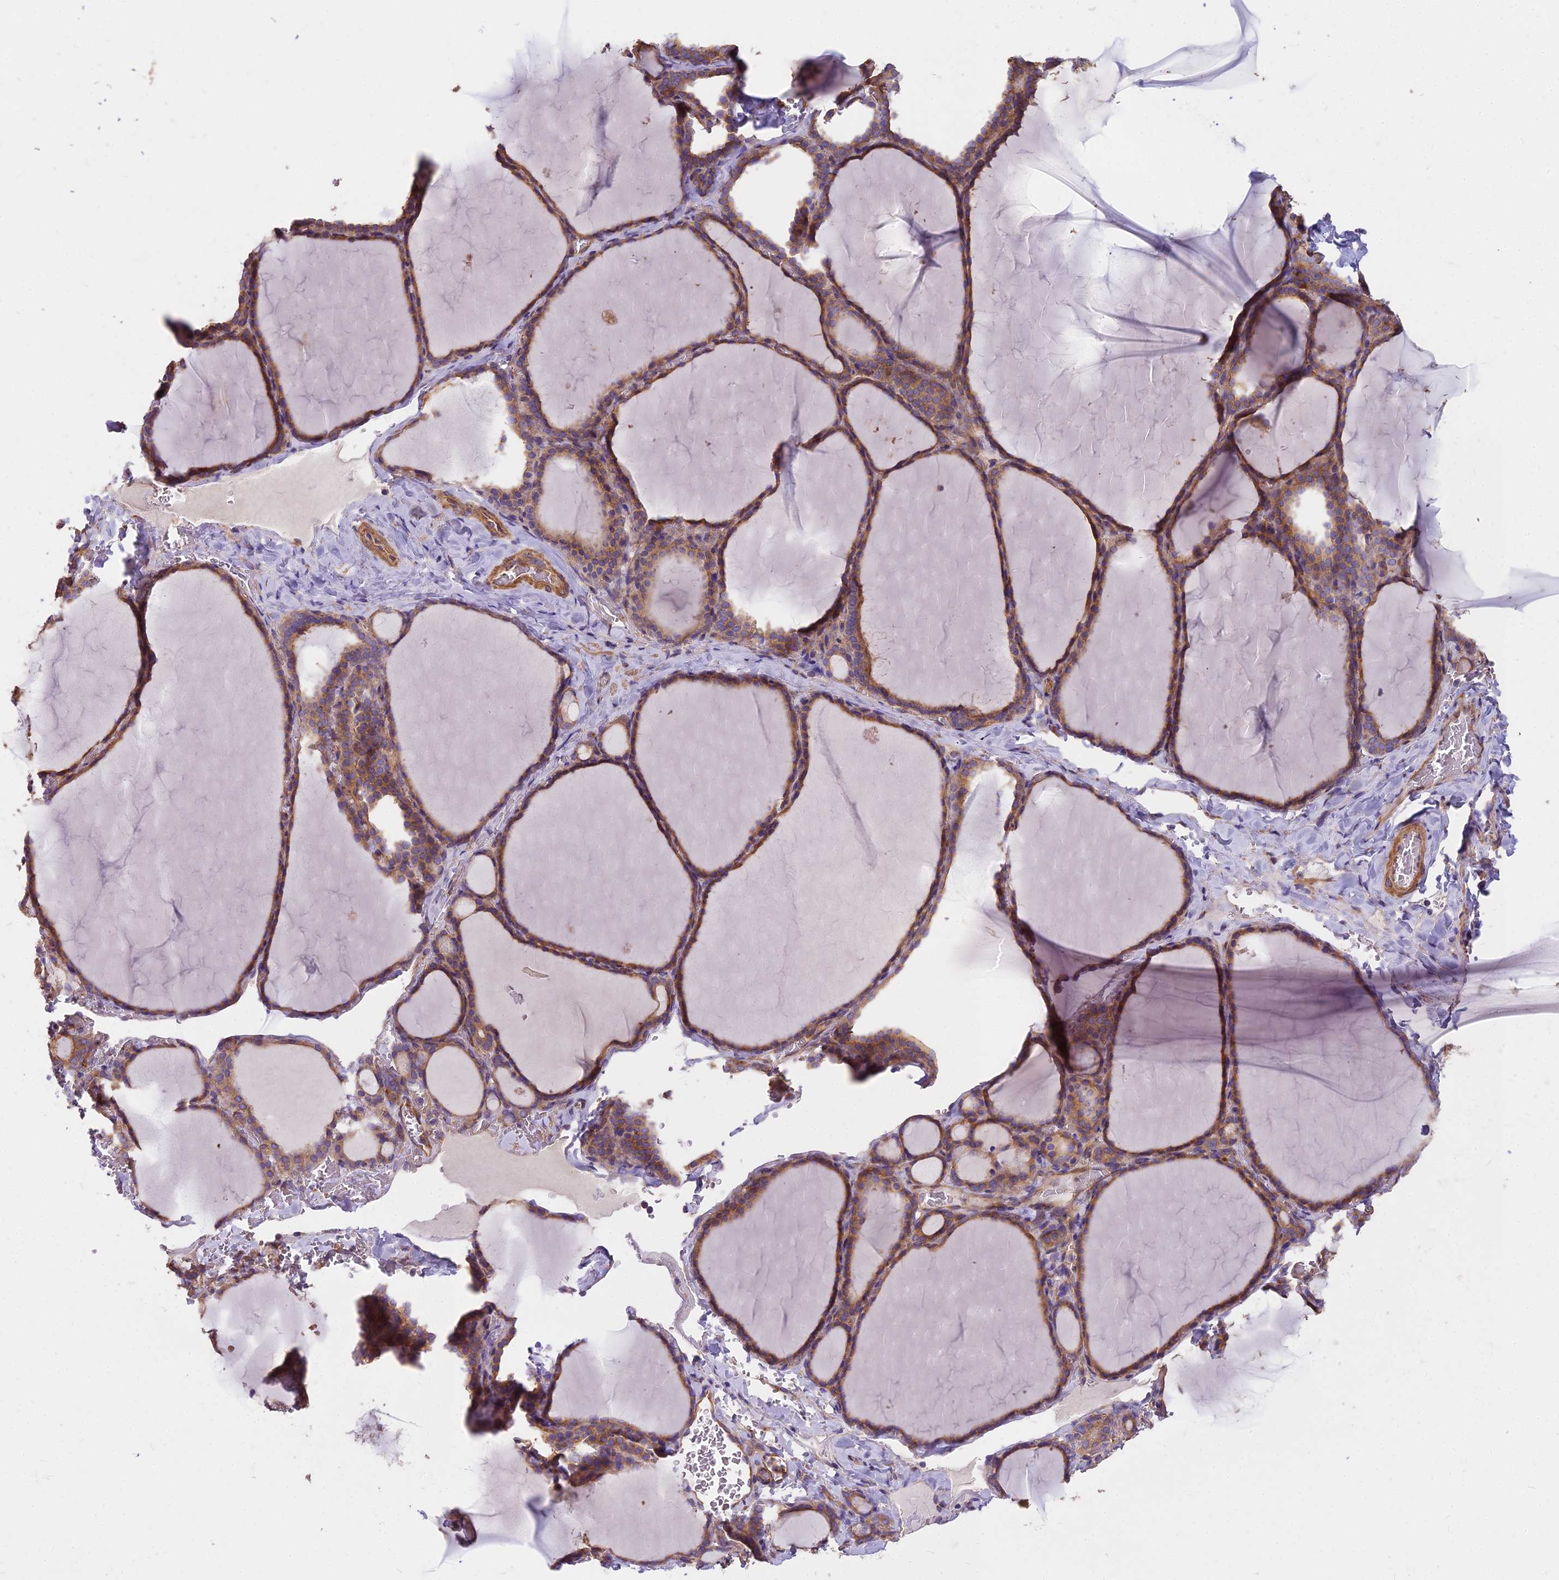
{"staining": {"intensity": "moderate", "quantity": ">75%", "location": "cytoplasmic/membranous"}, "tissue": "thyroid gland", "cell_type": "Glandular cells", "image_type": "normal", "snomed": [{"axis": "morphology", "description": "Normal tissue, NOS"}, {"axis": "topography", "description": "Thyroid gland"}], "caption": "DAB immunohistochemical staining of benign thyroid gland shows moderate cytoplasmic/membranous protein staining in about >75% of glandular cells.", "gene": "DCTN3", "patient": {"sex": "female", "age": 39}}